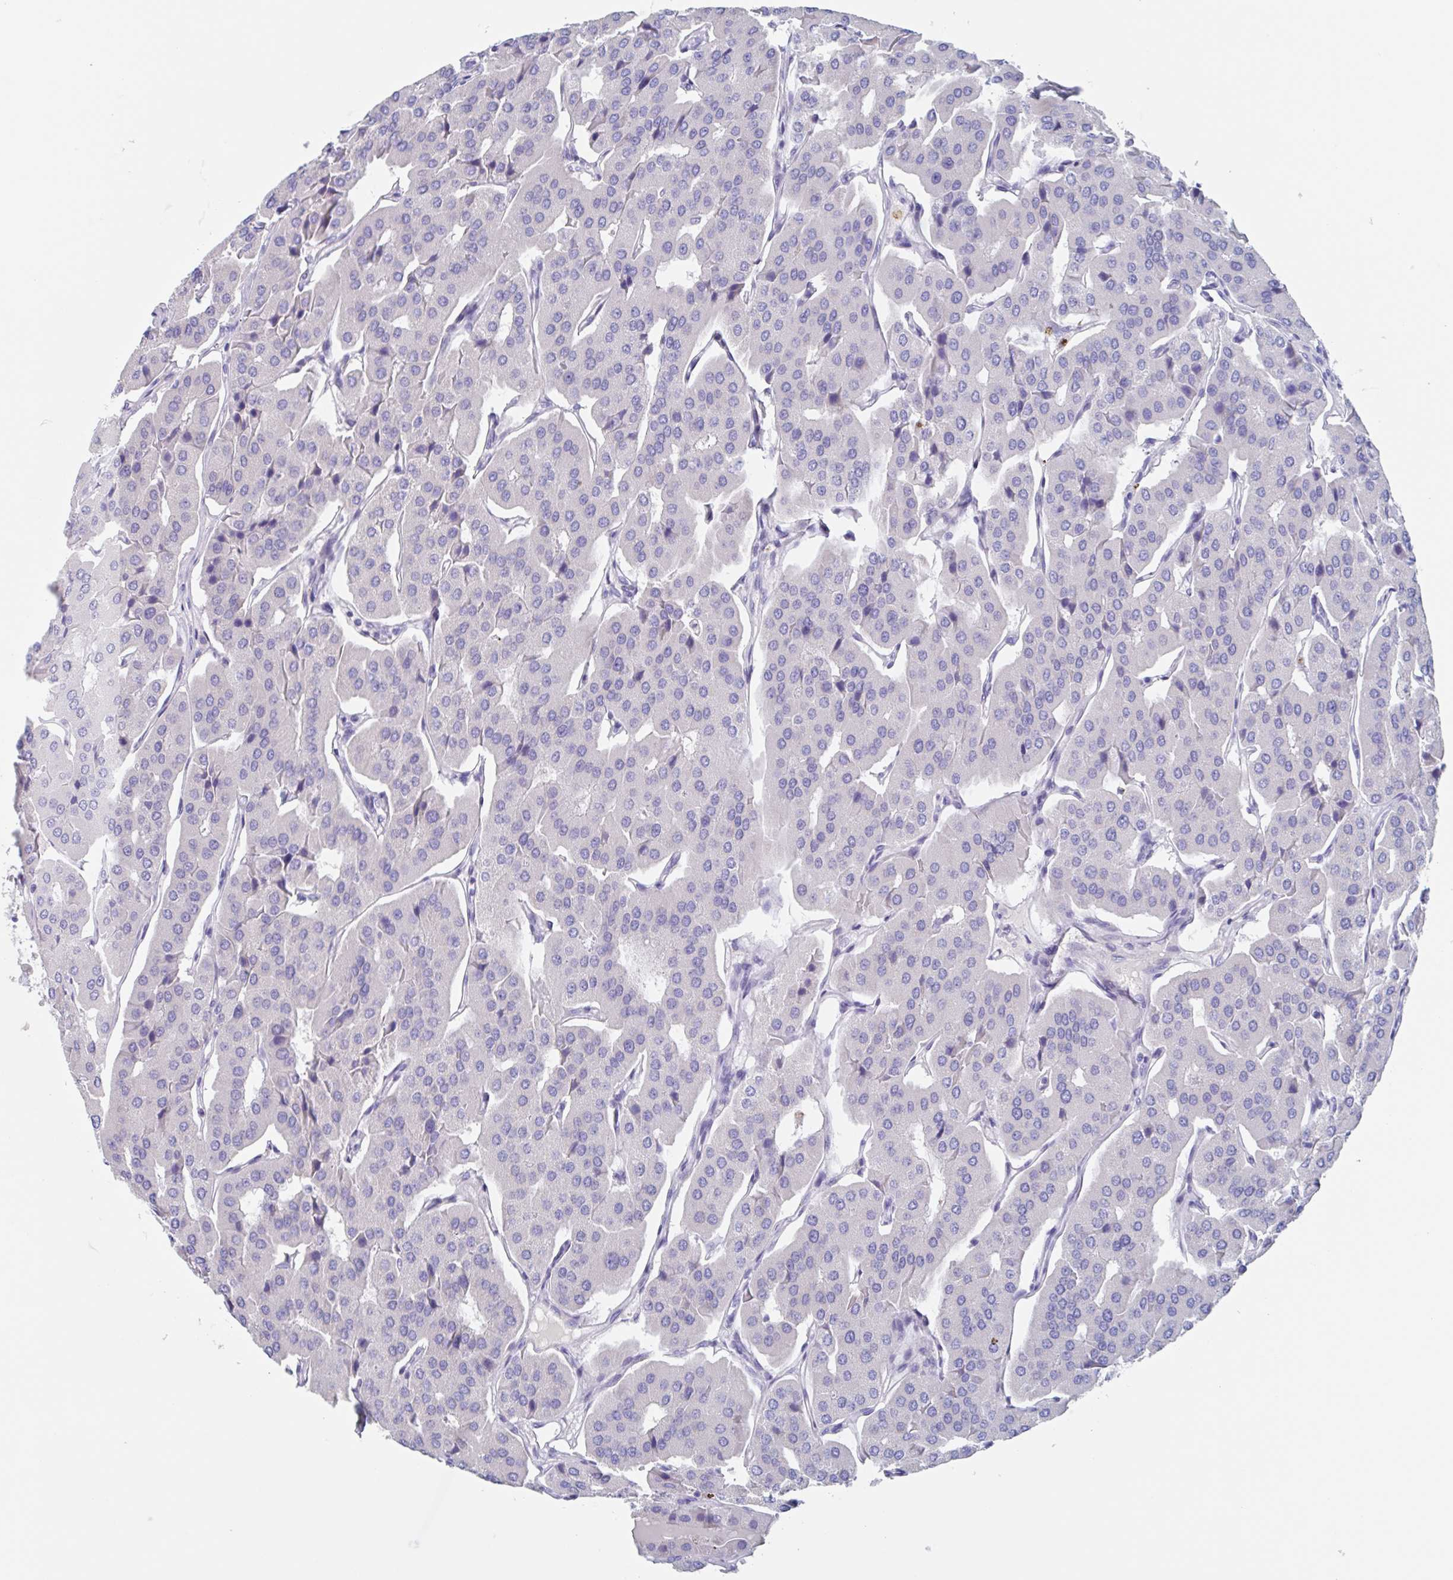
{"staining": {"intensity": "negative", "quantity": "none", "location": "none"}, "tissue": "parathyroid gland", "cell_type": "Glandular cells", "image_type": "normal", "snomed": [{"axis": "morphology", "description": "Normal tissue, NOS"}, {"axis": "morphology", "description": "Adenoma, NOS"}, {"axis": "topography", "description": "Parathyroid gland"}], "caption": "This histopathology image is of unremarkable parathyroid gland stained with immunohistochemistry to label a protein in brown with the nuclei are counter-stained blue. There is no positivity in glandular cells.", "gene": "NOXRED1", "patient": {"sex": "female", "age": 86}}